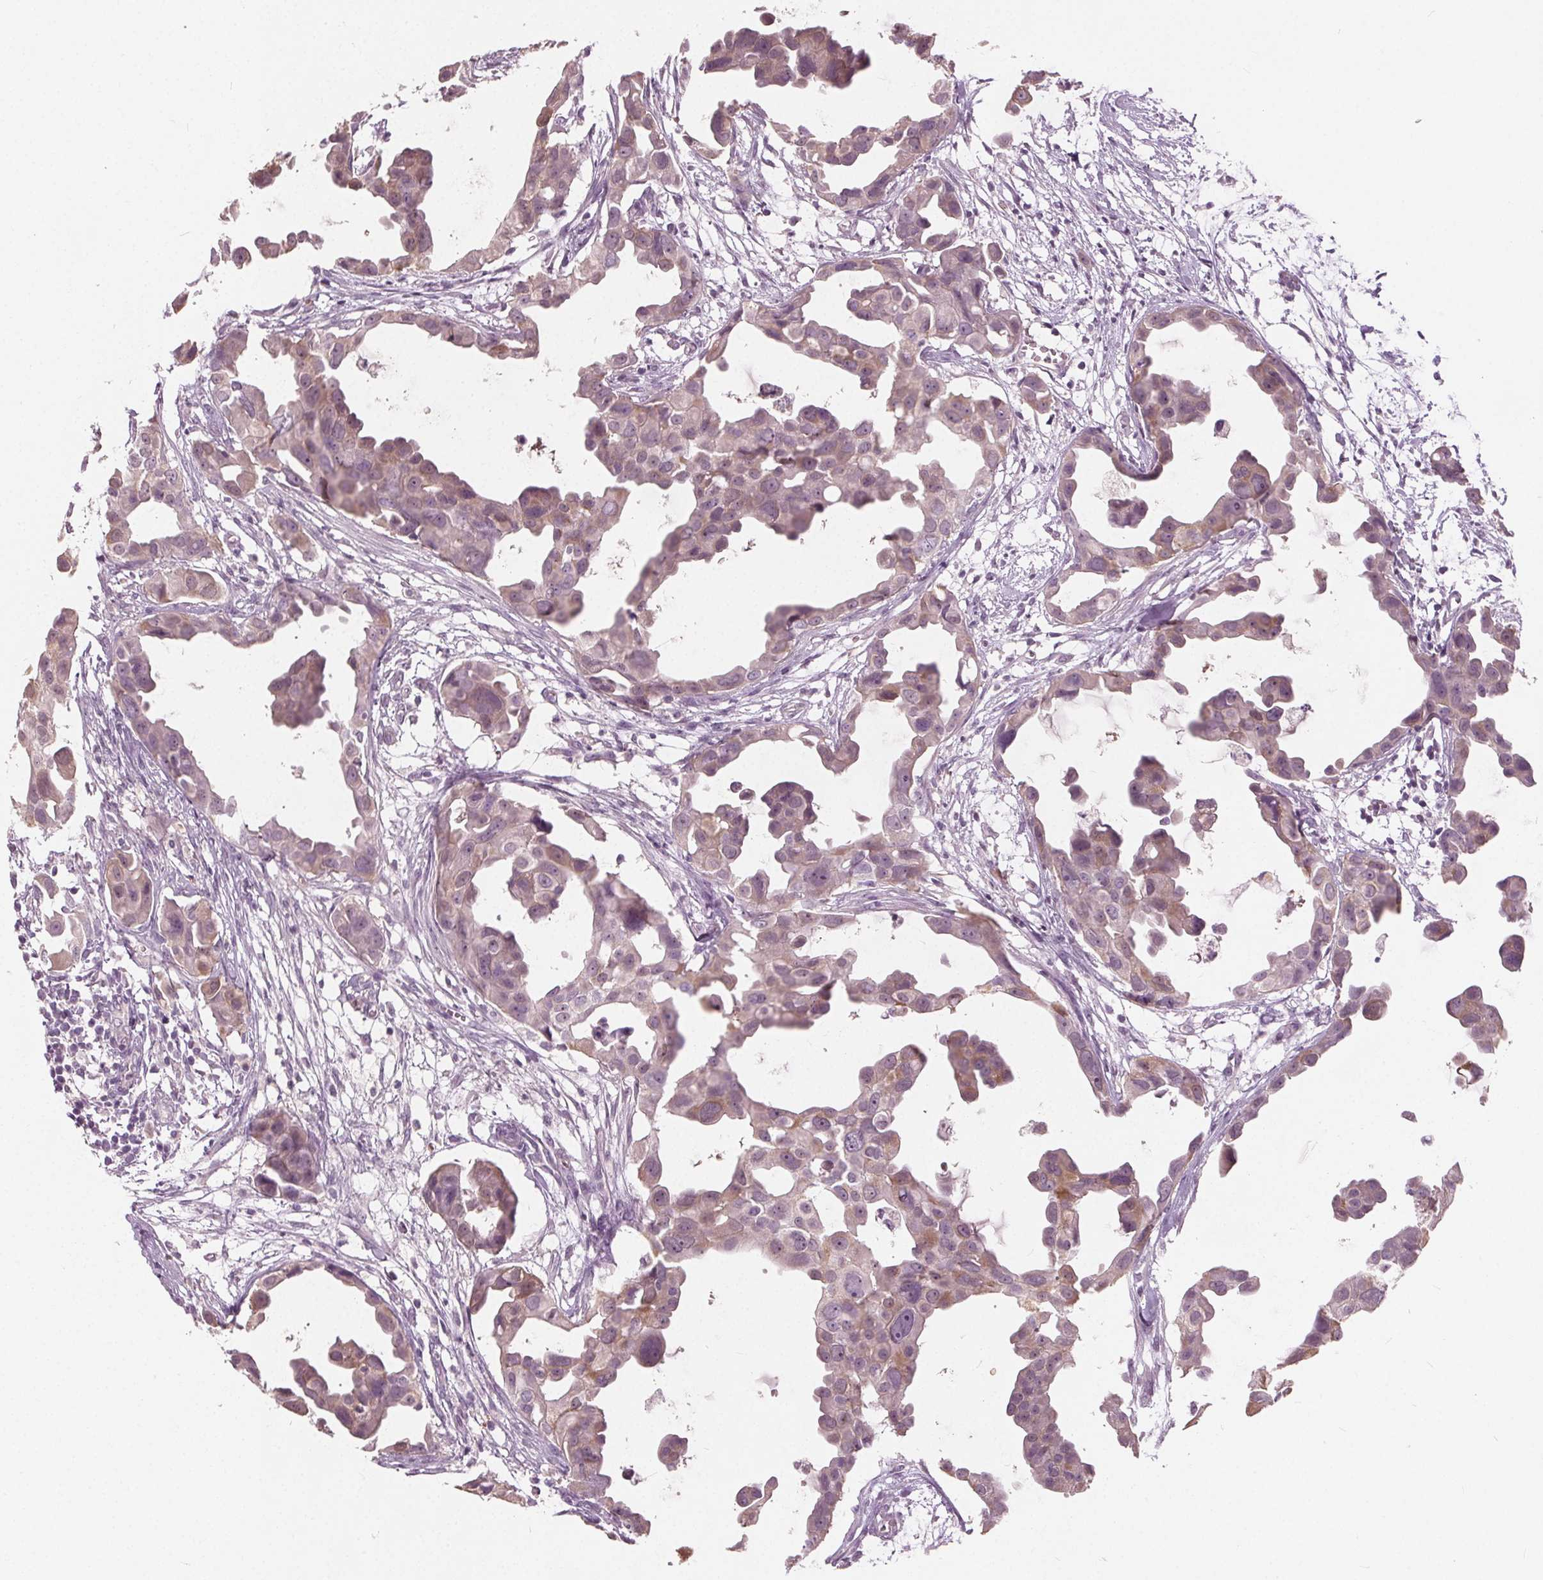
{"staining": {"intensity": "weak", "quantity": "<25%", "location": "cytoplasmic/membranous"}, "tissue": "breast cancer", "cell_type": "Tumor cells", "image_type": "cancer", "snomed": [{"axis": "morphology", "description": "Duct carcinoma"}, {"axis": "topography", "description": "Breast"}], "caption": "IHC image of breast invasive ductal carcinoma stained for a protein (brown), which exhibits no staining in tumor cells.", "gene": "TKFC", "patient": {"sex": "female", "age": 38}}